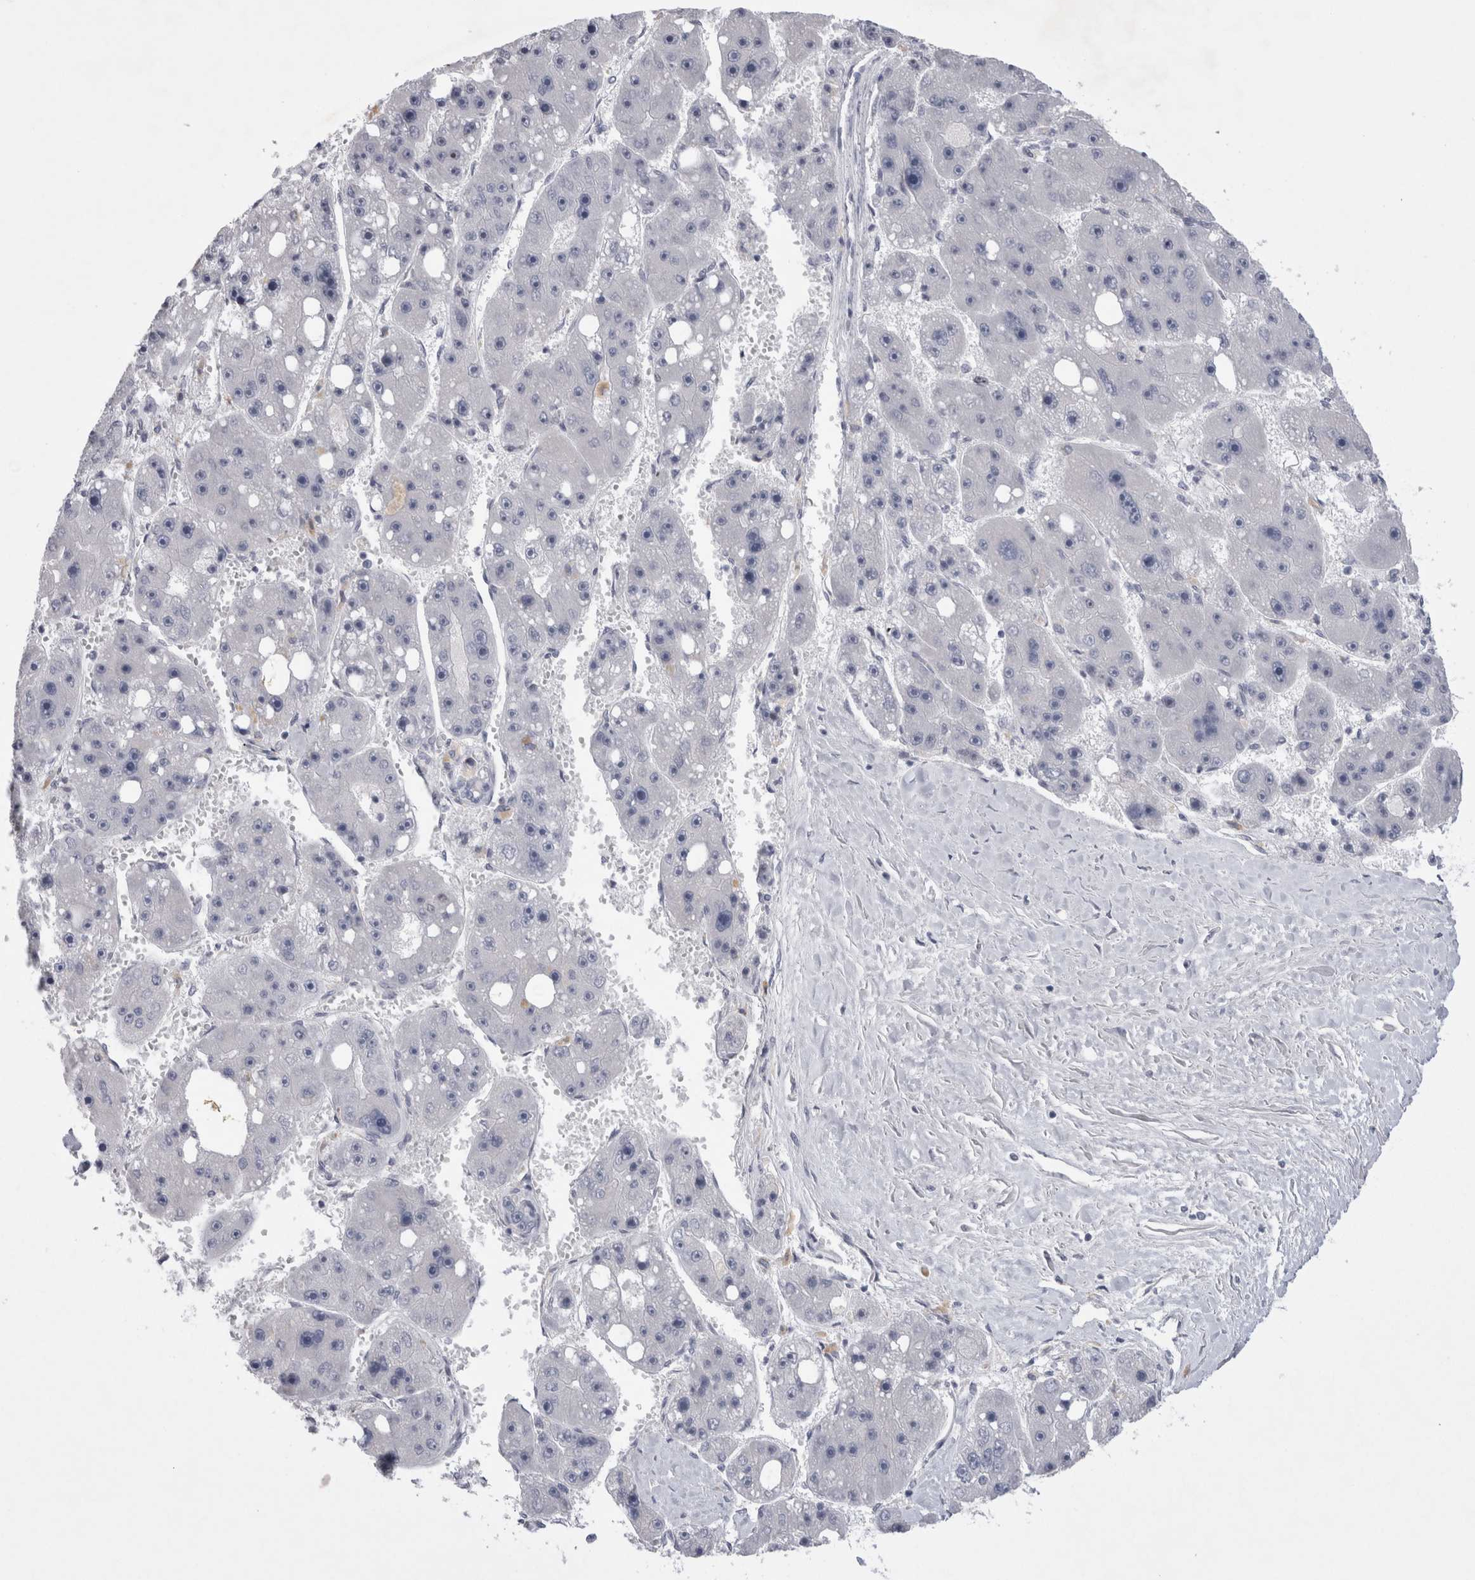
{"staining": {"intensity": "negative", "quantity": "none", "location": "none"}, "tissue": "liver cancer", "cell_type": "Tumor cells", "image_type": "cancer", "snomed": [{"axis": "morphology", "description": "Carcinoma, Hepatocellular, NOS"}, {"axis": "topography", "description": "Liver"}], "caption": "Immunohistochemistry (IHC) image of neoplastic tissue: human liver cancer (hepatocellular carcinoma) stained with DAB reveals no significant protein staining in tumor cells.", "gene": "KIF18B", "patient": {"sex": "female", "age": 61}}